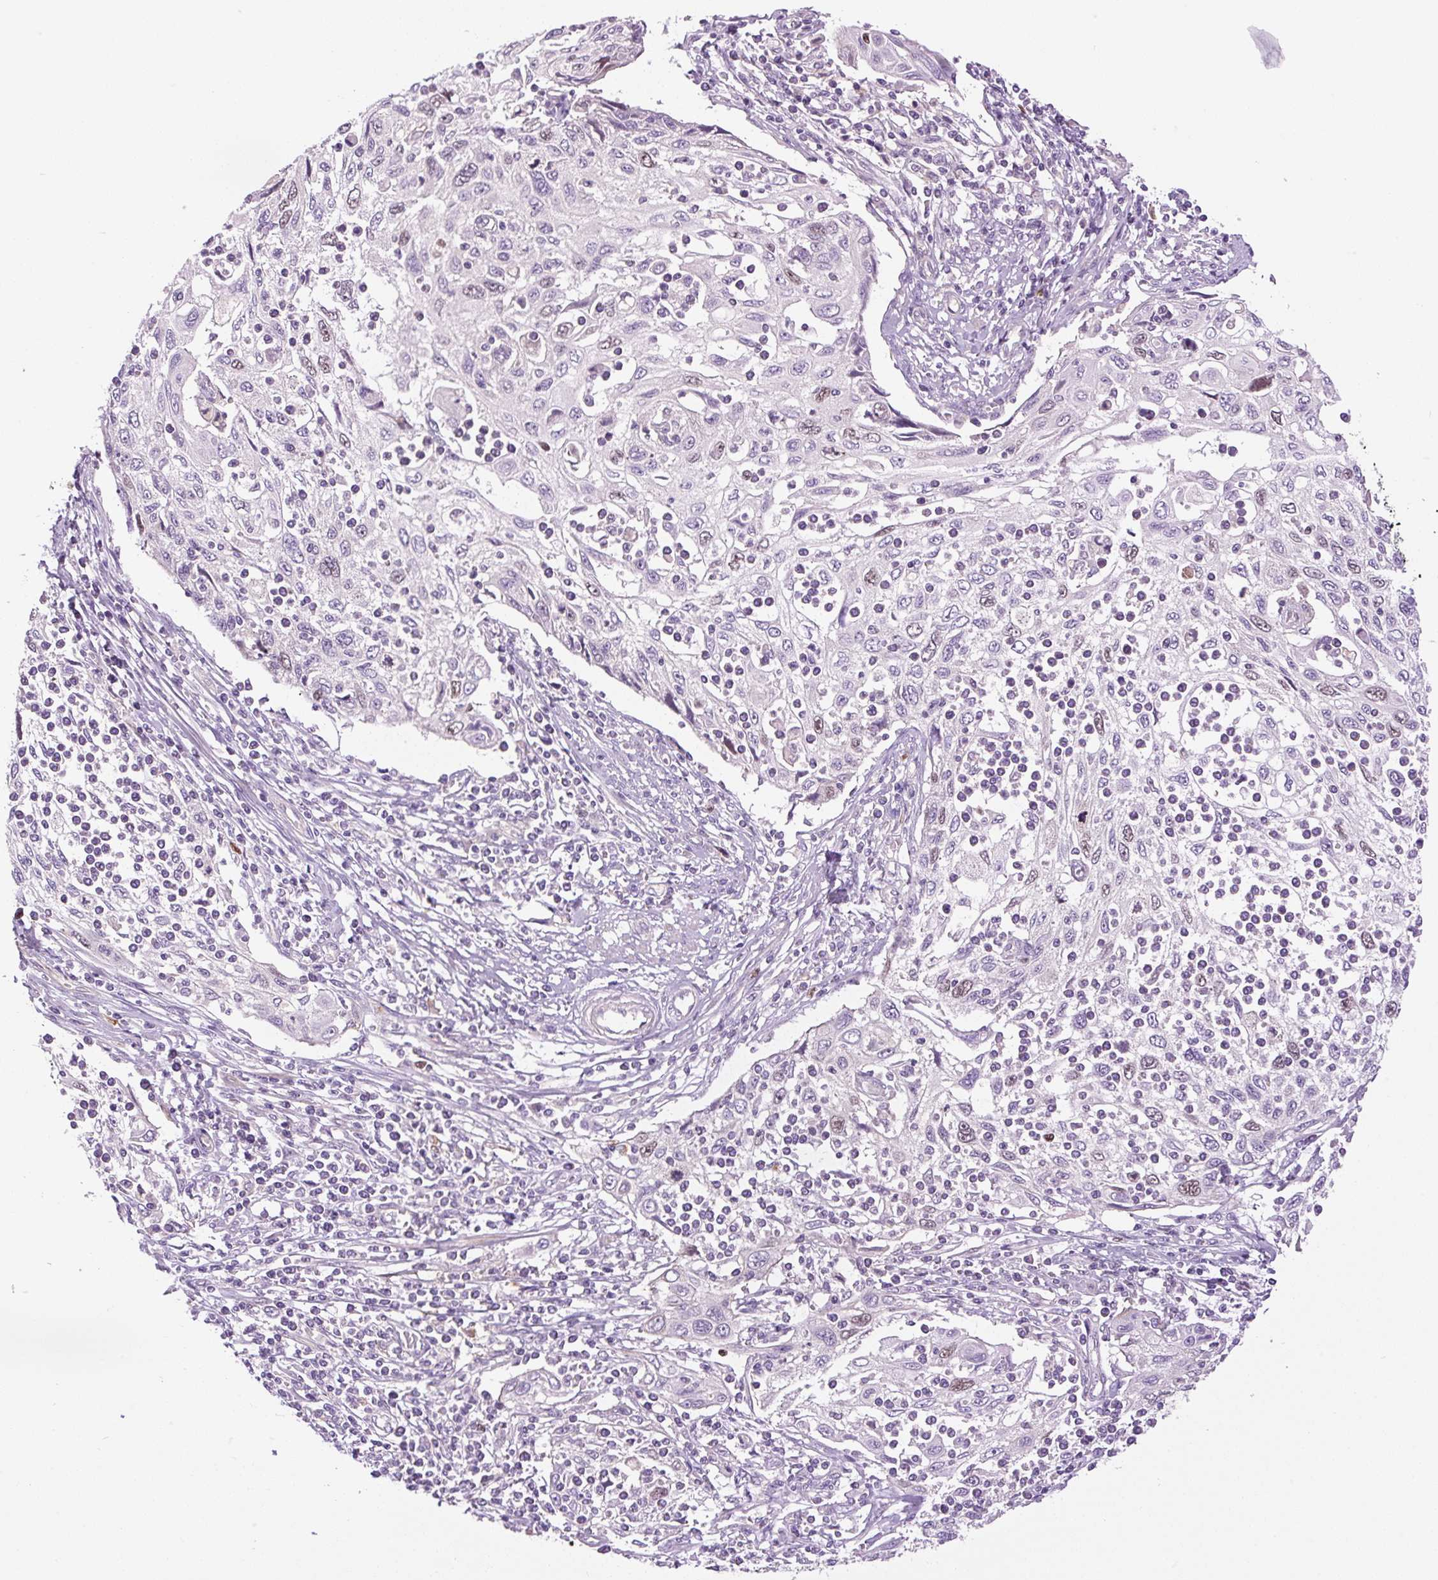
{"staining": {"intensity": "weak", "quantity": "25%-75%", "location": "nuclear"}, "tissue": "cervical cancer", "cell_type": "Tumor cells", "image_type": "cancer", "snomed": [{"axis": "morphology", "description": "Squamous cell carcinoma, NOS"}, {"axis": "topography", "description": "Cervix"}], "caption": "Immunohistochemistry (IHC) of human cervical cancer reveals low levels of weak nuclear expression in approximately 25%-75% of tumor cells.", "gene": "KIFC1", "patient": {"sex": "female", "age": 70}}